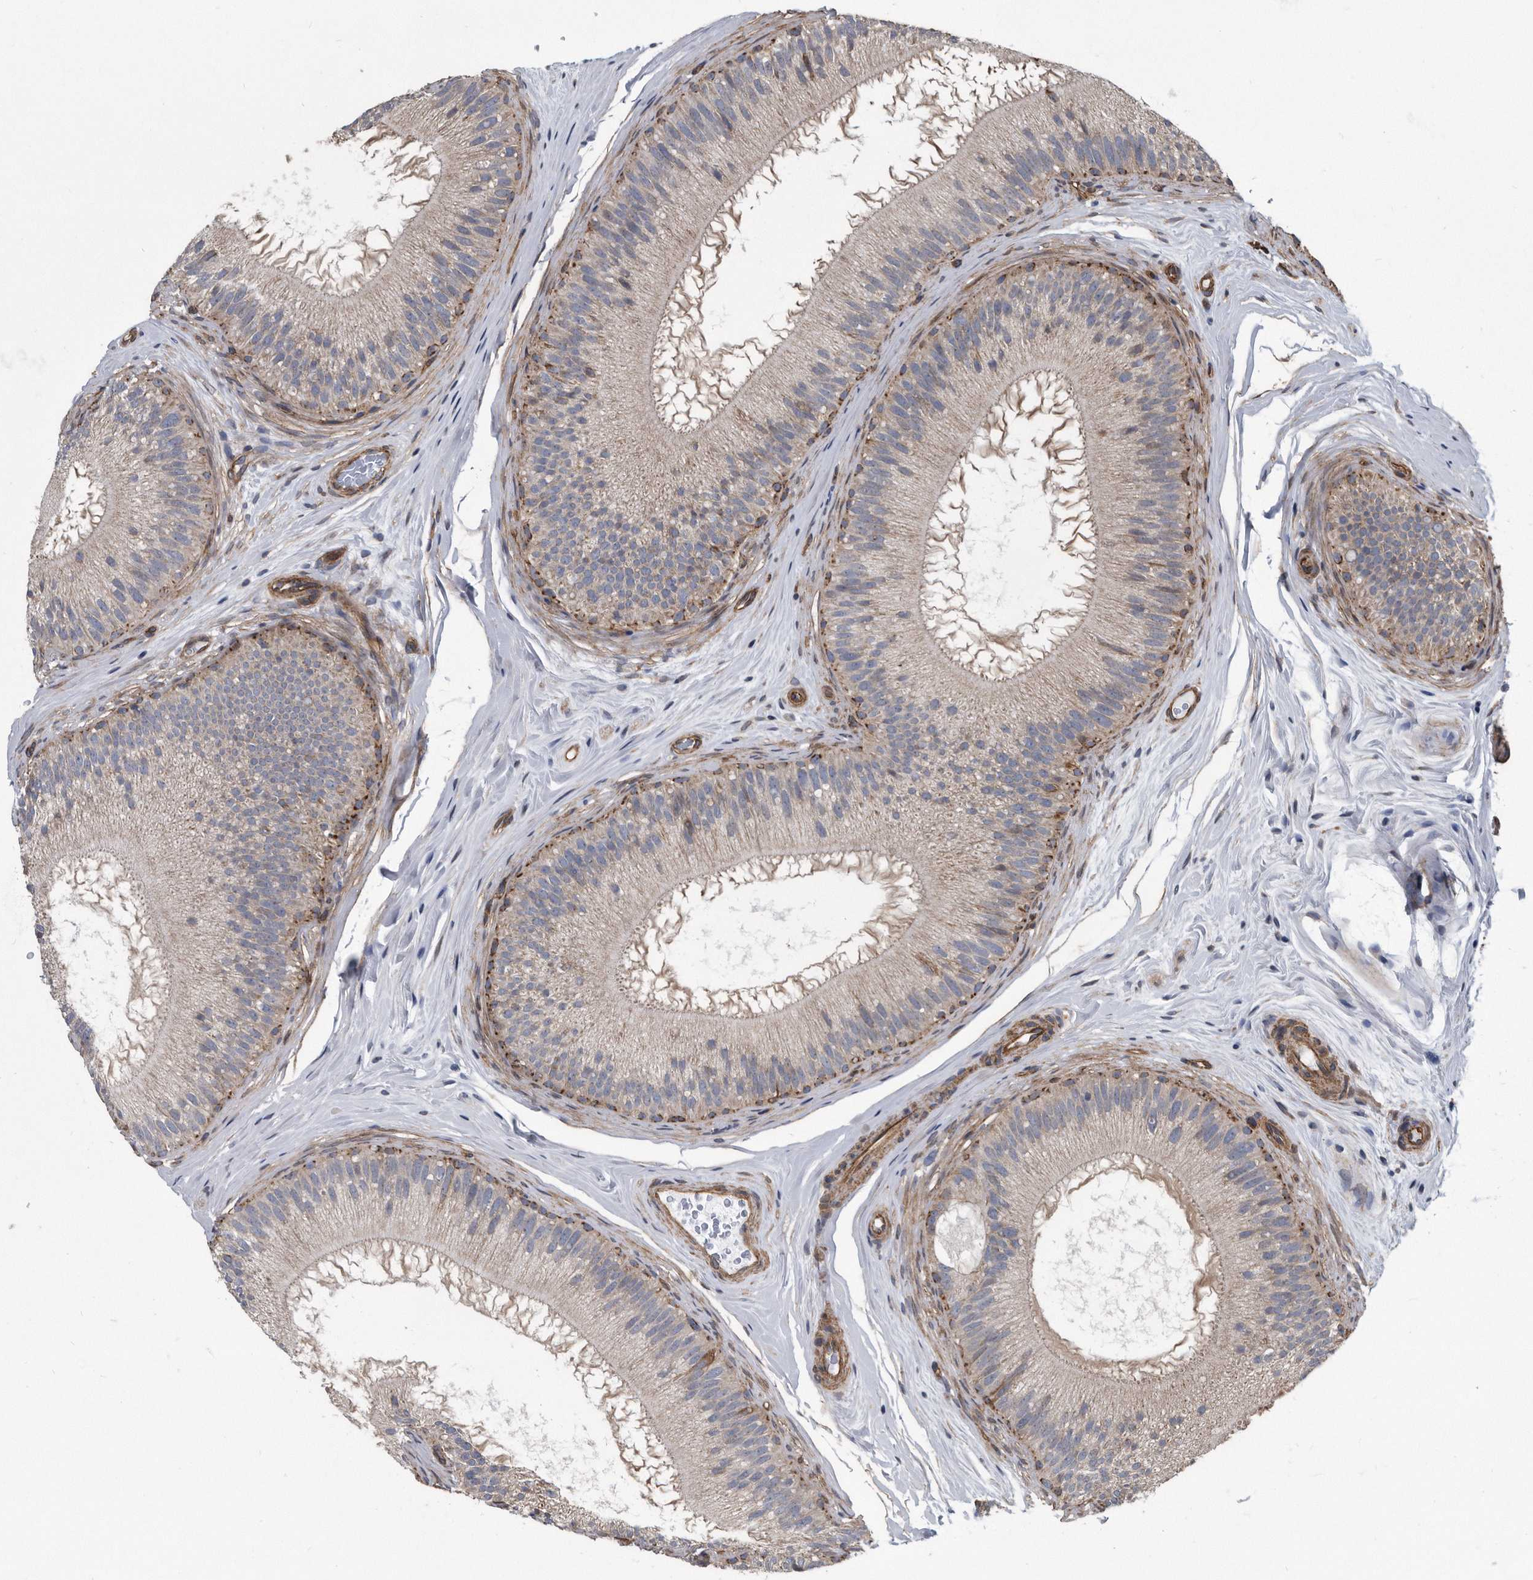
{"staining": {"intensity": "weak", "quantity": "<25%", "location": "cytoplasmic/membranous"}, "tissue": "epididymis", "cell_type": "Glandular cells", "image_type": "normal", "snomed": [{"axis": "morphology", "description": "Normal tissue, NOS"}, {"axis": "topography", "description": "Epididymis"}], "caption": "This is an IHC image of normal human epididymis. There is no positivity in glandular cells.", "gene": "ARMCX1", "patient": {"sex": "male", "age": 45}}